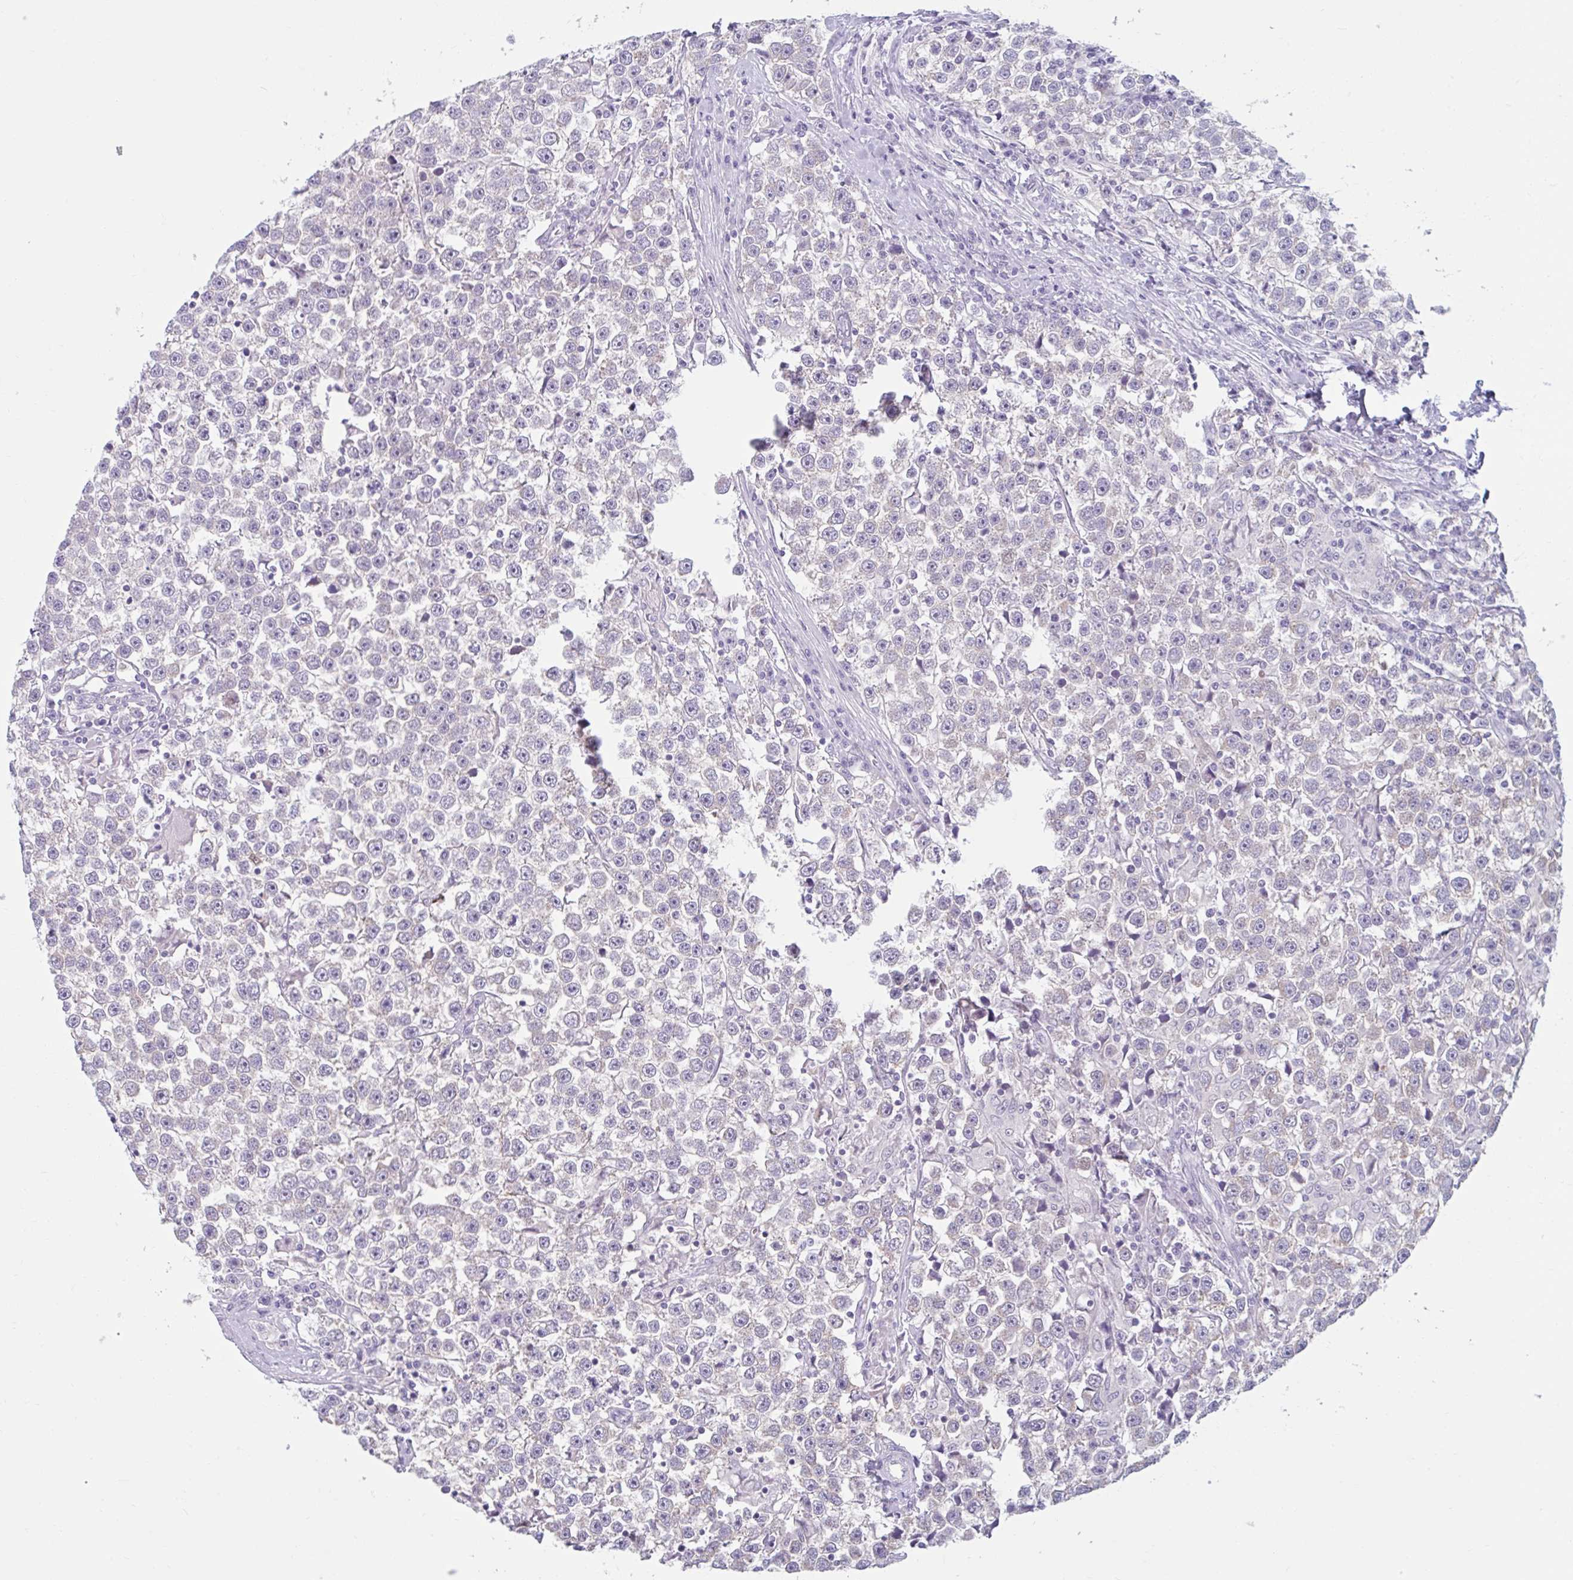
{"staining": {"intensity": "negative", "quantity": "none", "location": "none"}, "tissue": "testis cancer", "cell_type": "Tumor cells", "image_type": "cancer", "snomed": [{"axis": "morphology", "description": "Seminoma, NOS"}, {"axis": "topography", "description": "Testis"}], "caption": "Histopathology image shows no significant protein expression in tumor cells of seminoma (testis).", "gene": "CEP120", "patient": {"sex": "male", "age": 31}}